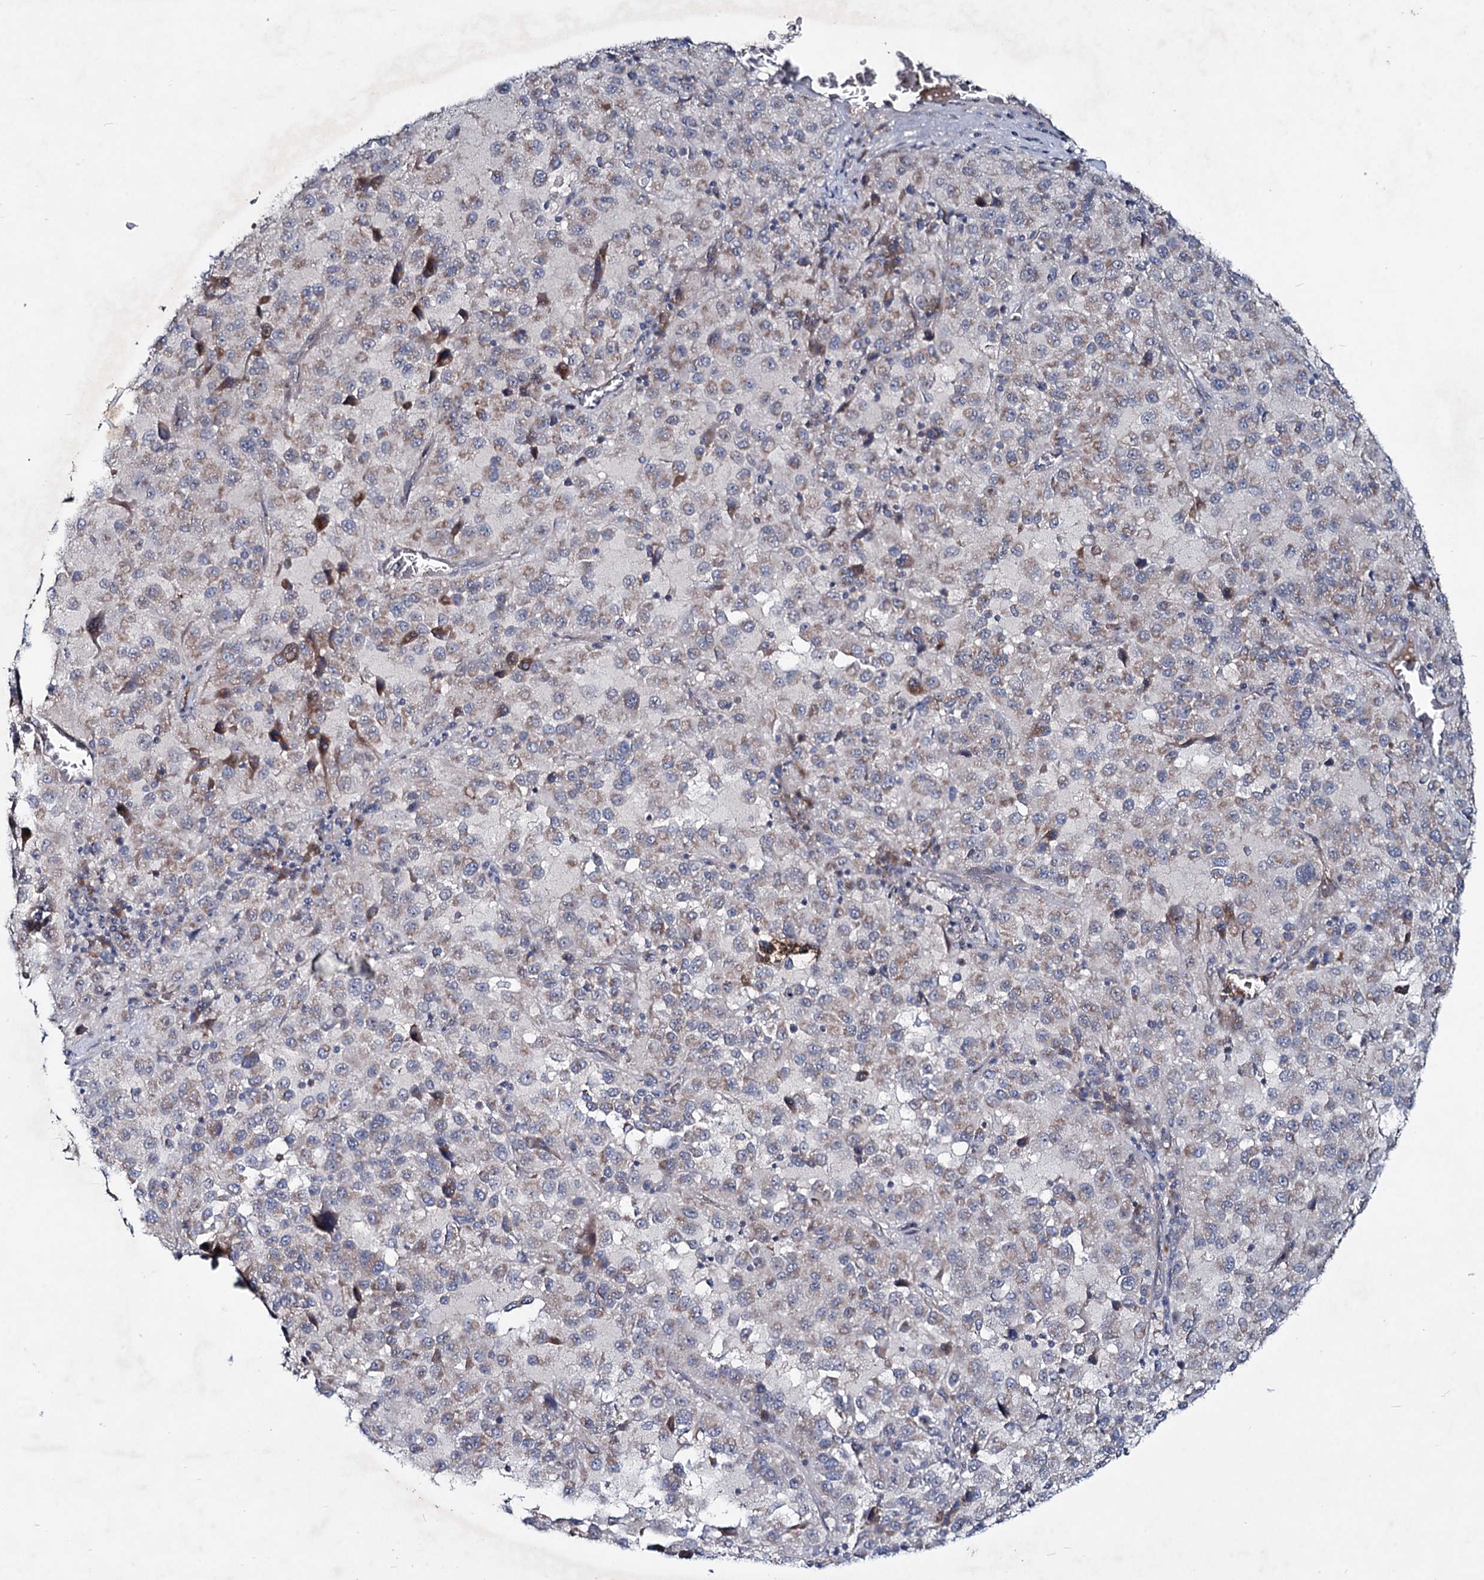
{"staining": {"intensity": "weak", "quantity": "25%-75%", "location": "cytoplasmic/membranous"}, "tissue": "melanoma", "cell_type": "Tumor cells", "image_type": "cancer", "snomed": [{"axis": "morphology", "description": "Malignant melanoma, Metastatic site"}, {"axis": "topography", "description": "Lung"}], "caption": "Malignant melanoma (metastatic site) tissue shows weak cytoplasmic/membranous expression in about 25%-75% of tumor cells, visualized by immunohistochemistry.", "gene": "RNF6", "patient": {"sex": "male", "age": 64}}